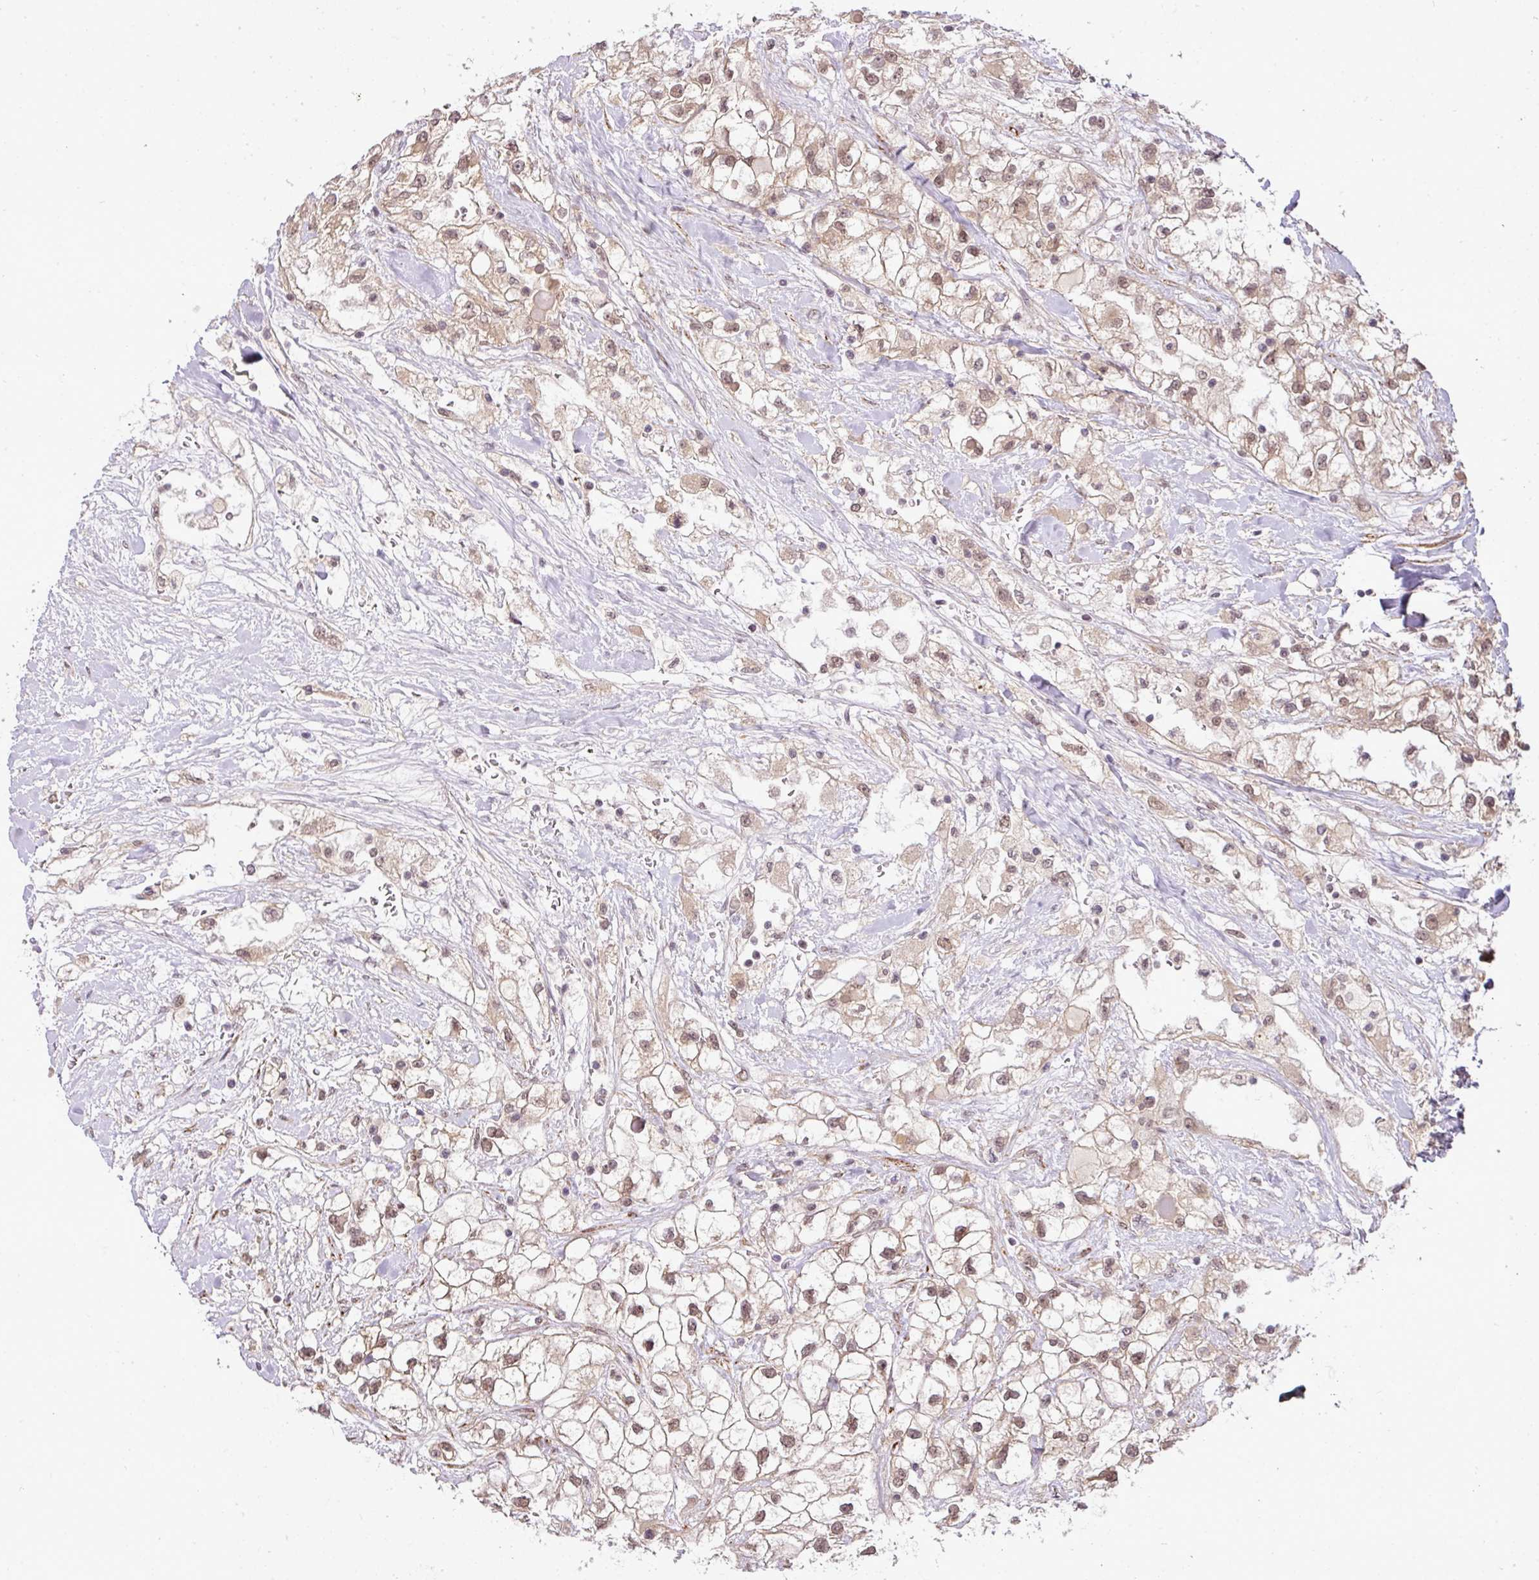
{"staining": {"intensity": "moderate", "quantity": ">75%", "location": "nuclear"}, "tissue": "renal cancer", "cell_type": "Tumor cells", "image_type": "cancer", "snomed": [{"axis": "morphology", "description": "Adenocarcinoma, NOS"}, {"axis": "topography", "description": "Kidney"}], "caption": "About >75% of tumor cells in renal cancer demonstrate moderate nuclear protein staining as visualized by brown immunohistochemical staining.", "gene": "C1orf226", "patient": {"sex": "male", "age": 59}}